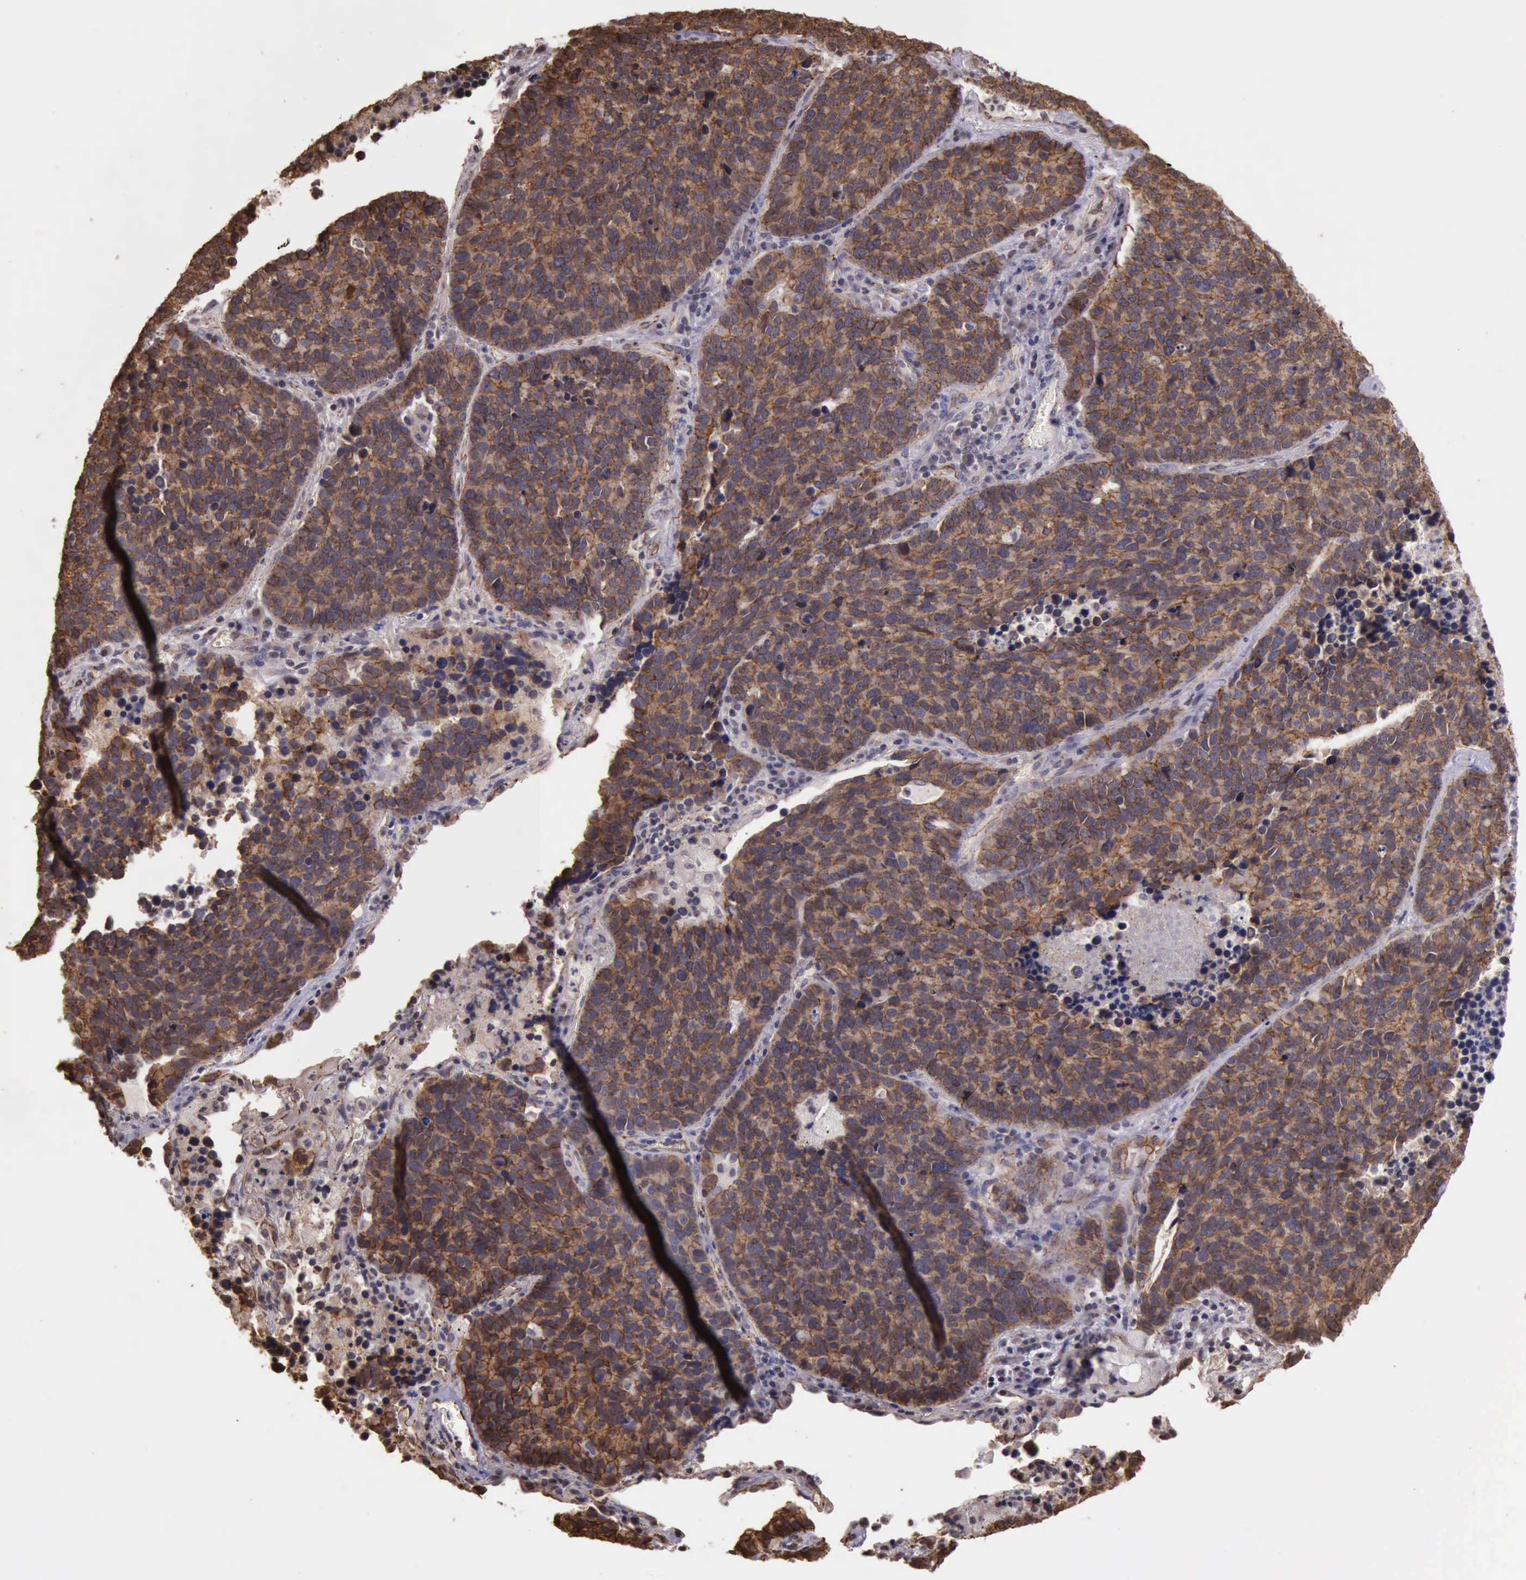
{"staining": {"intensity": "moderate", "quantity": ">75%", "location": "cytoplasmic/membranous"}, "tissue": "lung cancer", "cell_type": "Tumor cells", "image_type": "cancer", "snomed": [{"axis": "morphology", "description": "Neoplasm, malignant, NOS"}, {"axis": "topography", "description": "Lung"}], "caption": "Lung cancer (malignant neoplasm) stained with a brown dye exhibits moderate cytoplasmic/membranous positive staining in about >75% of tumor cells.", "gene": "CTNNB1", "patient": {"sex": "female", "age": 75}}